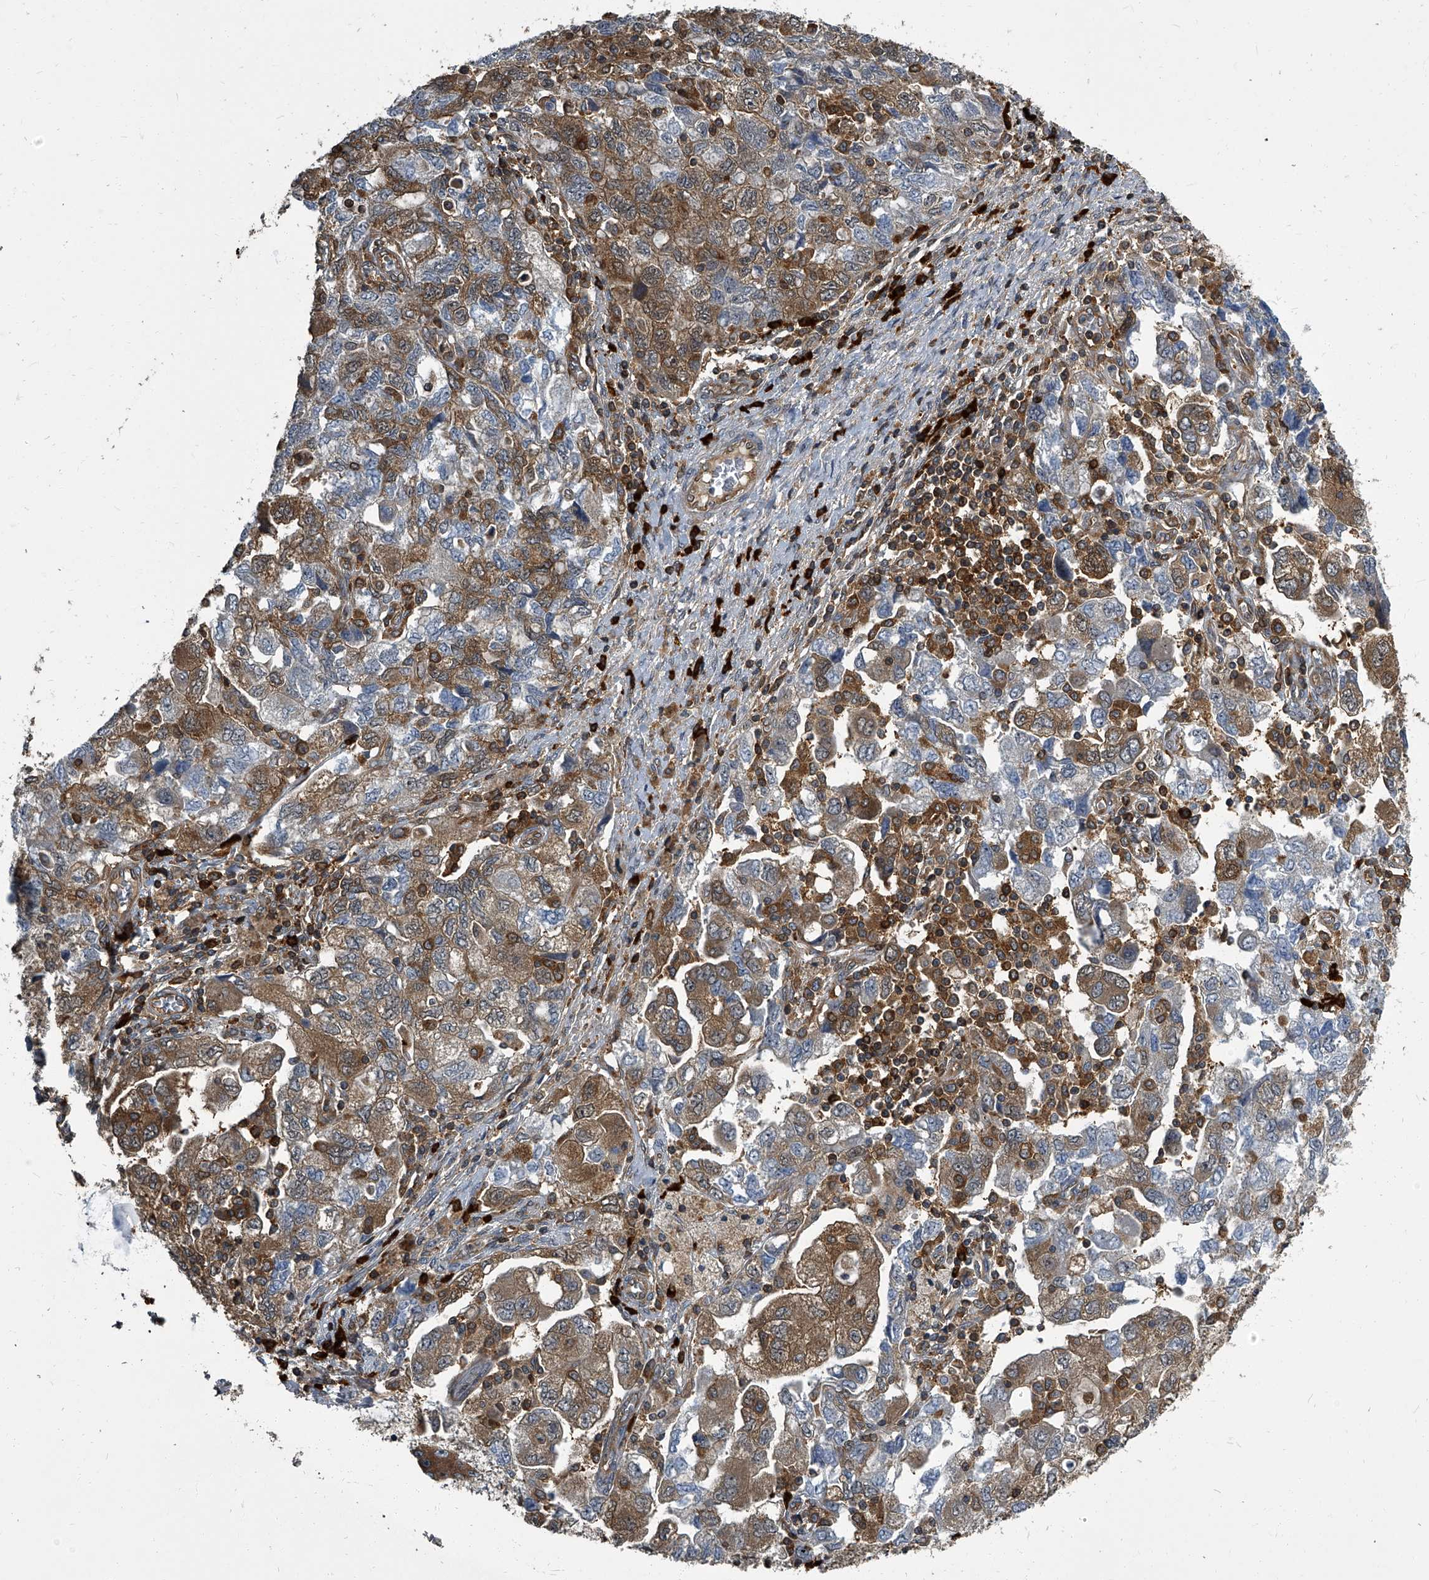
{"staining": {"intensity": "moderate", "quantity": ">75%", "location": "cytoplasmic/membranous"}, "tissue": "ovarian cancer", "cell_type": "Tumor cells", "image_type": "cancer", "snomed": [{"axis": "morphology", "description": "Carcinoma, NOS"}, {"axis": "morphology", "description": "Cystadenocarcinoma, serous, NOS"}, {"axis": "topography", "description": "Ovary"}], "caption": "Moderate cytoplasmic/membranous positivity for a protein is present in about >75% of tumor cells of ovarian cancer (serous cystadenocarcinoma) using immunohistochemistry (IHC).", "gene": "CDV3", "patient": {"sex": "female", "age": 69}}